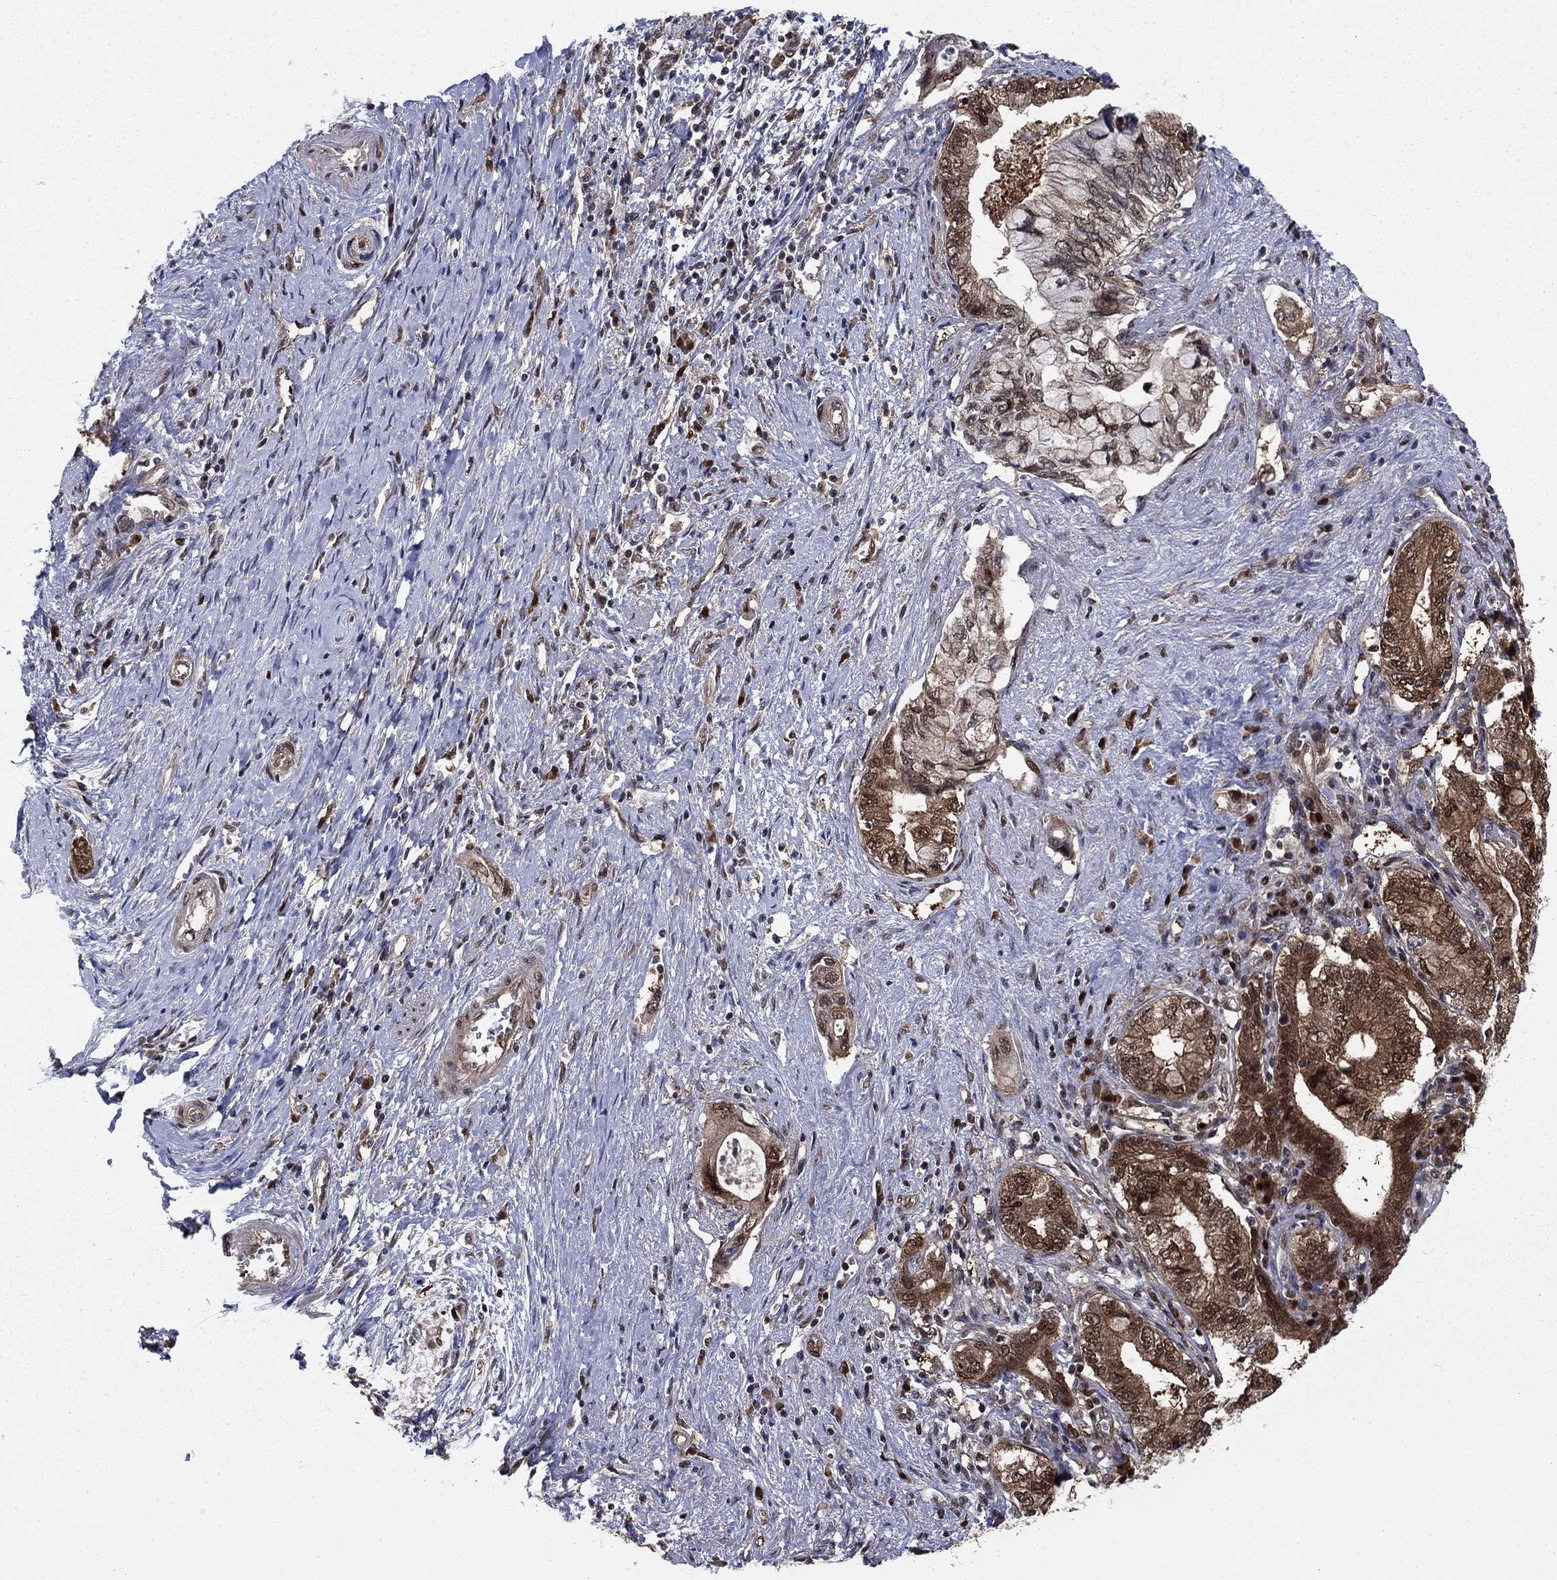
{"staining": {"intensity": "strong", "quantity": ">75%", "location": "cytoplasmic/membranous"}, "tissue": "pancreatic cancer", "cell_type": "Tumor cells", "image_type": "cancer", "snomed": [{"axis": "morphology", "description": "Adenocarcinoma, NOS"}, {"axis": "topography", "description": "Pancreas"}], "caption": "Pancreatic cancer stained with DAB (3,3'-diaminobenzidine) IHC shows high levels of strong cytoplasmic/membranous positivity in about >75% of tumor cells.", "gene": "FKBP4", "patient": {"sex": "female", "age": 73}}